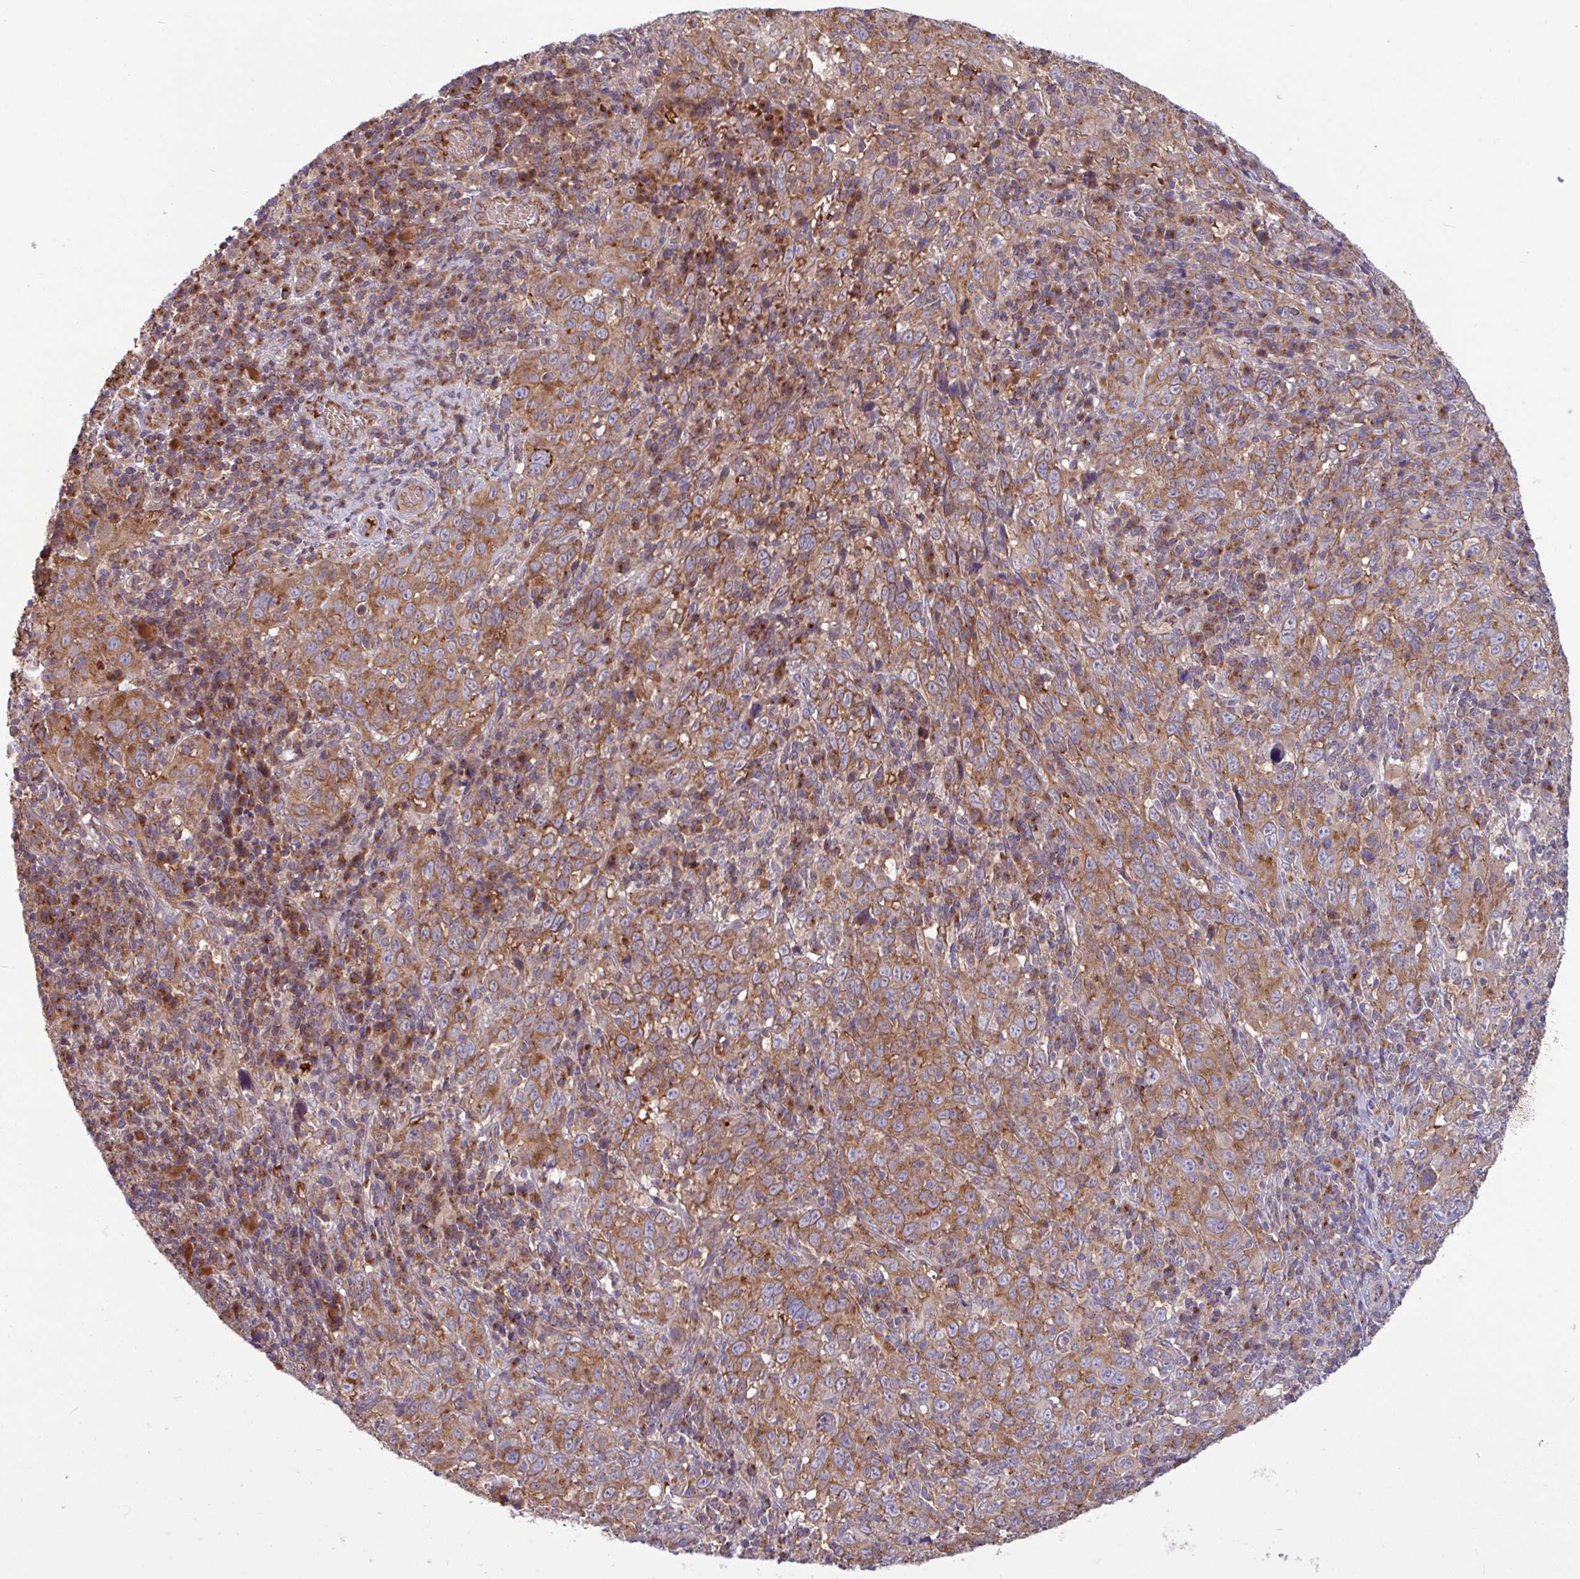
{"staining": {"intensity": "moderate", "quantity": ">75%", "location": "cytoplasmic/membranous"}, "tissue": "cervical cancer", "cell_type": "Tumor cells", "image_type": "cancer", "snomed": [{"axis": "morphology", "description": "Squamous cell carcinoma, NOS"}, {"axis": "topography", "description": "Cervix"}], "caption": "There is medium levels of moderate cytoplasmic/membranous positivity in tumor cells of squamous cell carcinoma (cervical), as demonstrated by immunohistochemical staining (brown color).", "gene": "LSM12", "patient": {"sex": "female", "age": 46}}